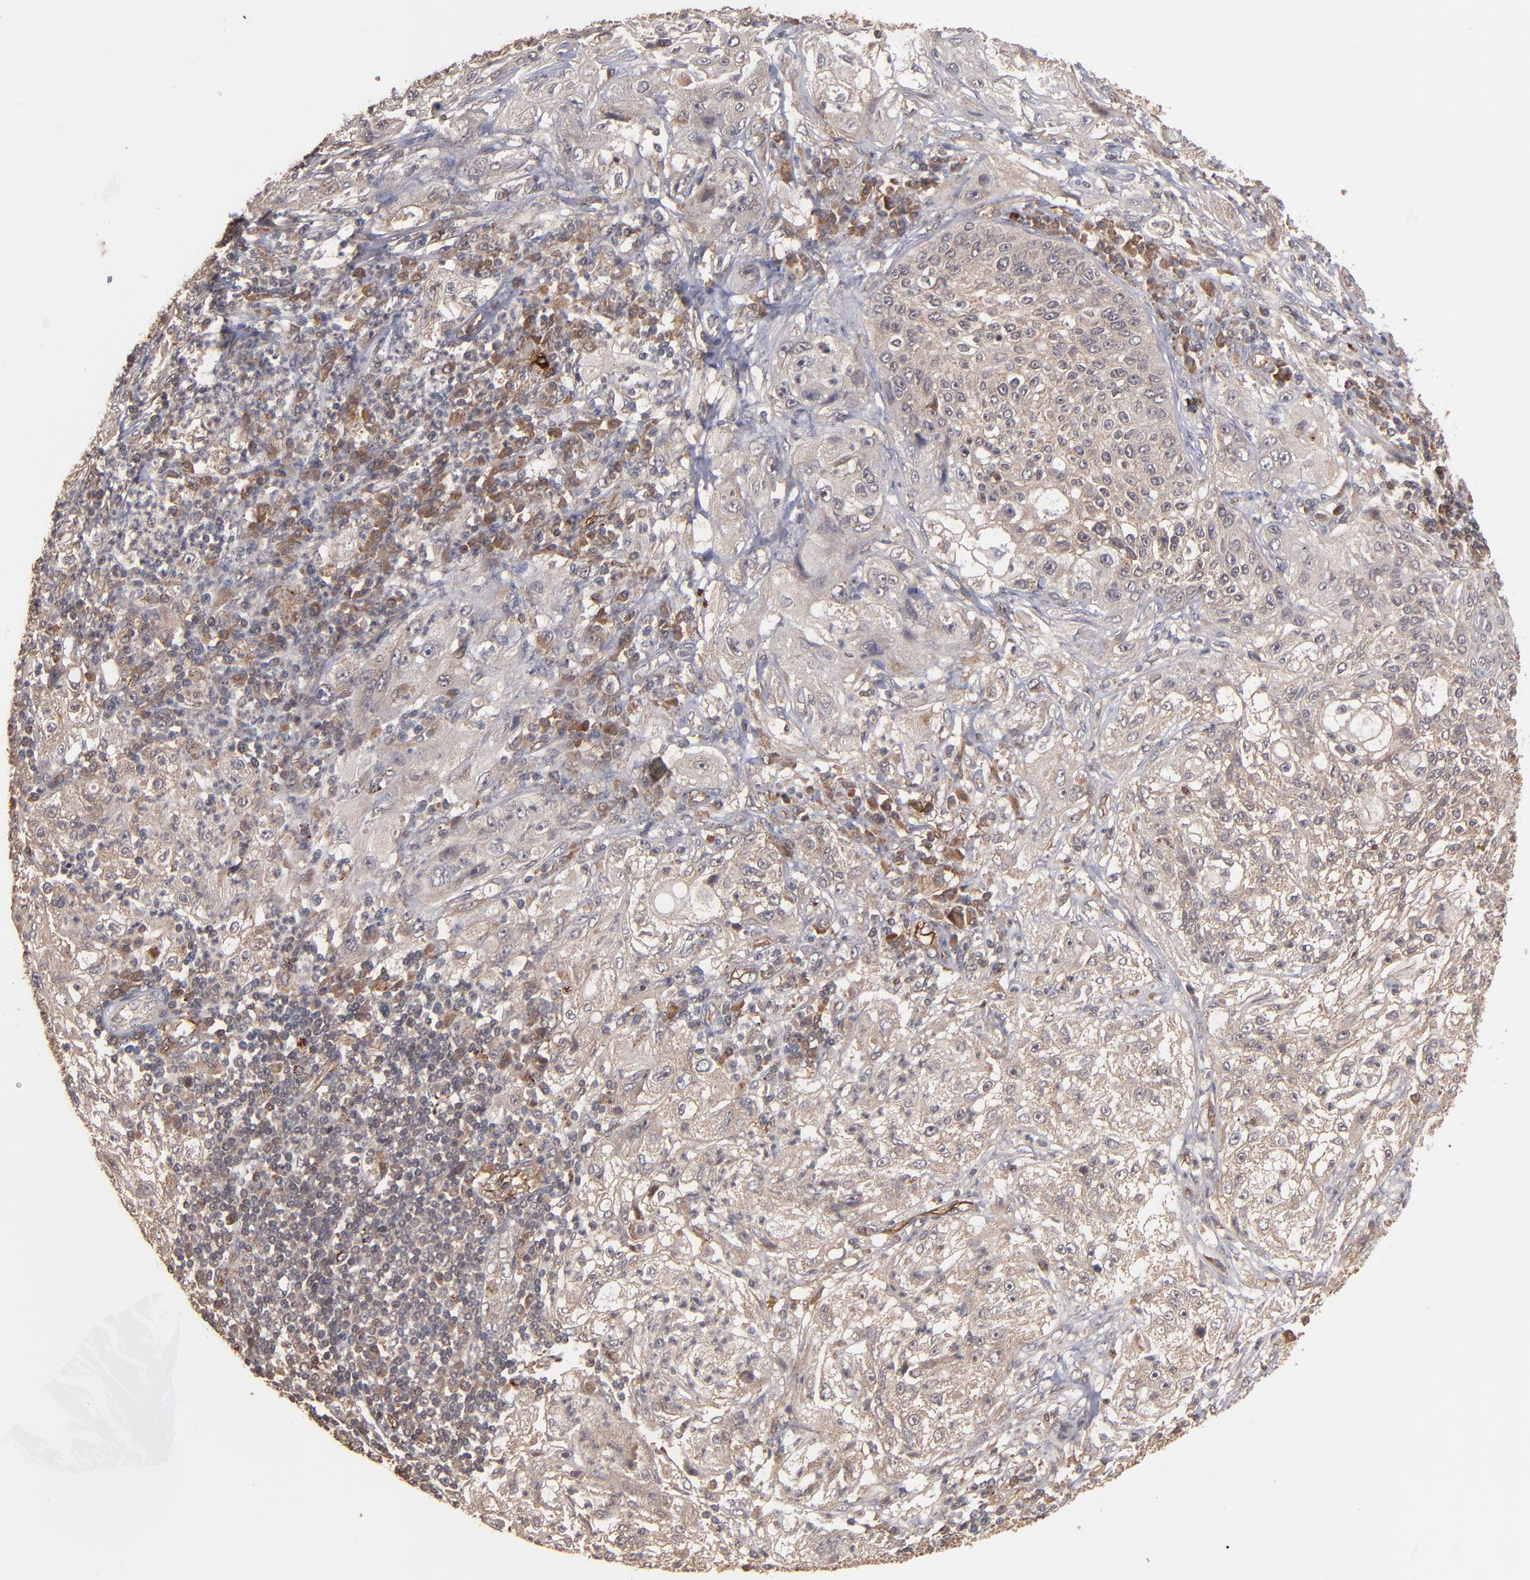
{"staining": {"intensity": "weak", "quantity": ">75%", "location": "cytoplasmic/membranous"}, "tissue": "lung cancer", "cell_type": "Tumor cells", "image_type": "cancer", "snomed": [{"axis": "morphology", "description": "Inflammation, NOS"}, {"axis": "morphology", "description": "Squamous cell carcinoma, NOS"}, {"axis": "topography", "description": "Lymph node"}, {"axis": "topography", "description": "Soft tissue"}, {"axis": "topography", "description": "Lung"}], "caption": "Protein analysis of lung cancer tissue reveals weak cytoplasmic/membranous expression in about >75% of tumor cells.", "gene": "TENM1", "patient": {"sex": "male", "age": 66}}